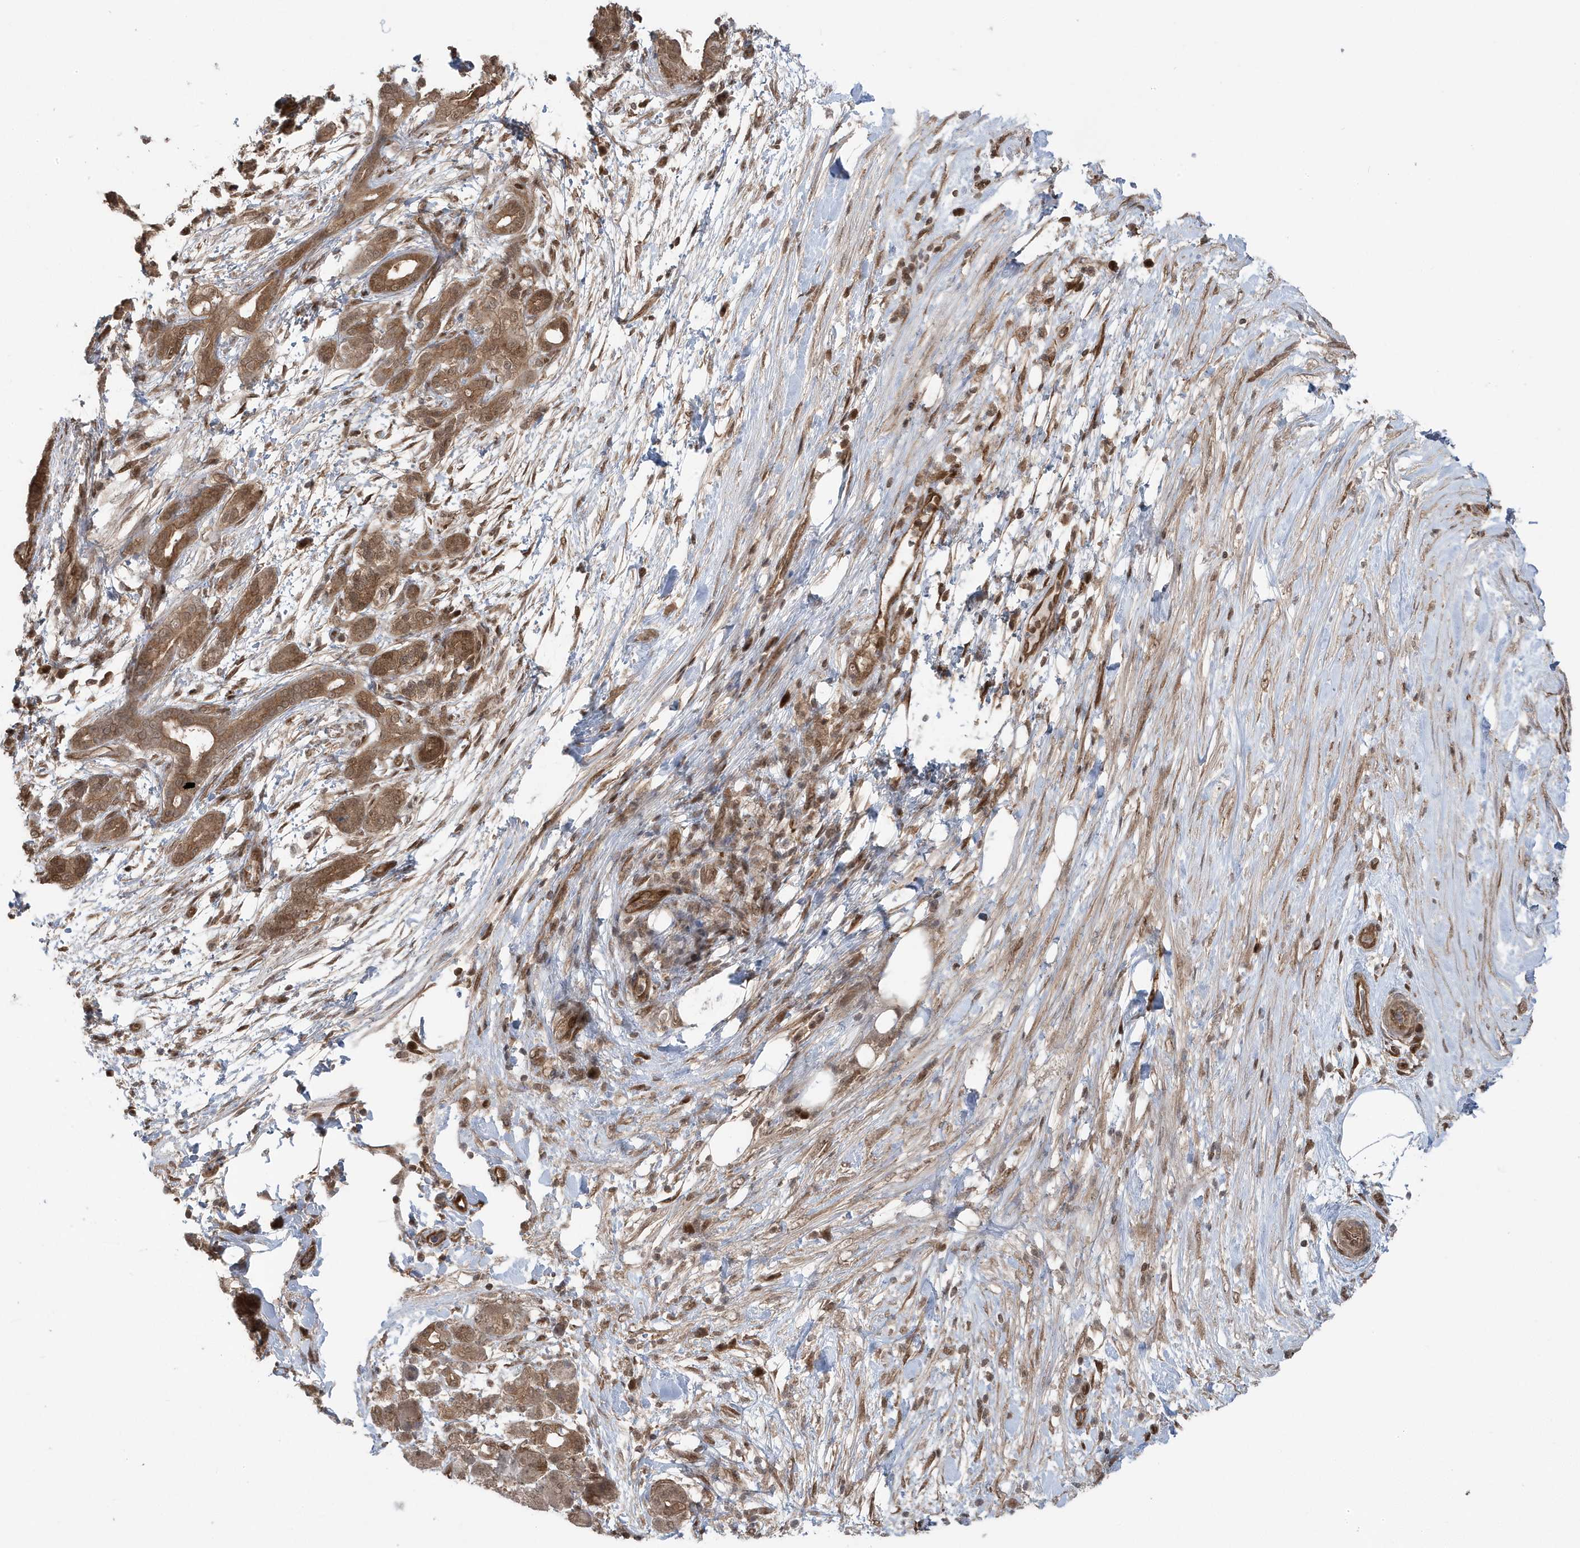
{"staining": {"intensity": "moderate", "quantity": ">75%", "location": "cytoplasmic/membranous"}, "tissue": "pancreatic cancer", "cell_type": "Tumor cells", "image_type": "cancer", "snomed": [{"axis": "morphology", "description": "Adenocarcinoma, NOS"}, {"axis": "topography", "description": "Pancreas"}], "caption": "This micrograph reveals IHC staining of pancreatic cancer (adenocarcinoma), with medium moderate cytoplasmic/membranous staining in about >75% of tumor cells.", "gene": "MAPK1IP1L", "patient": {"sex": "female", "age": 55}}